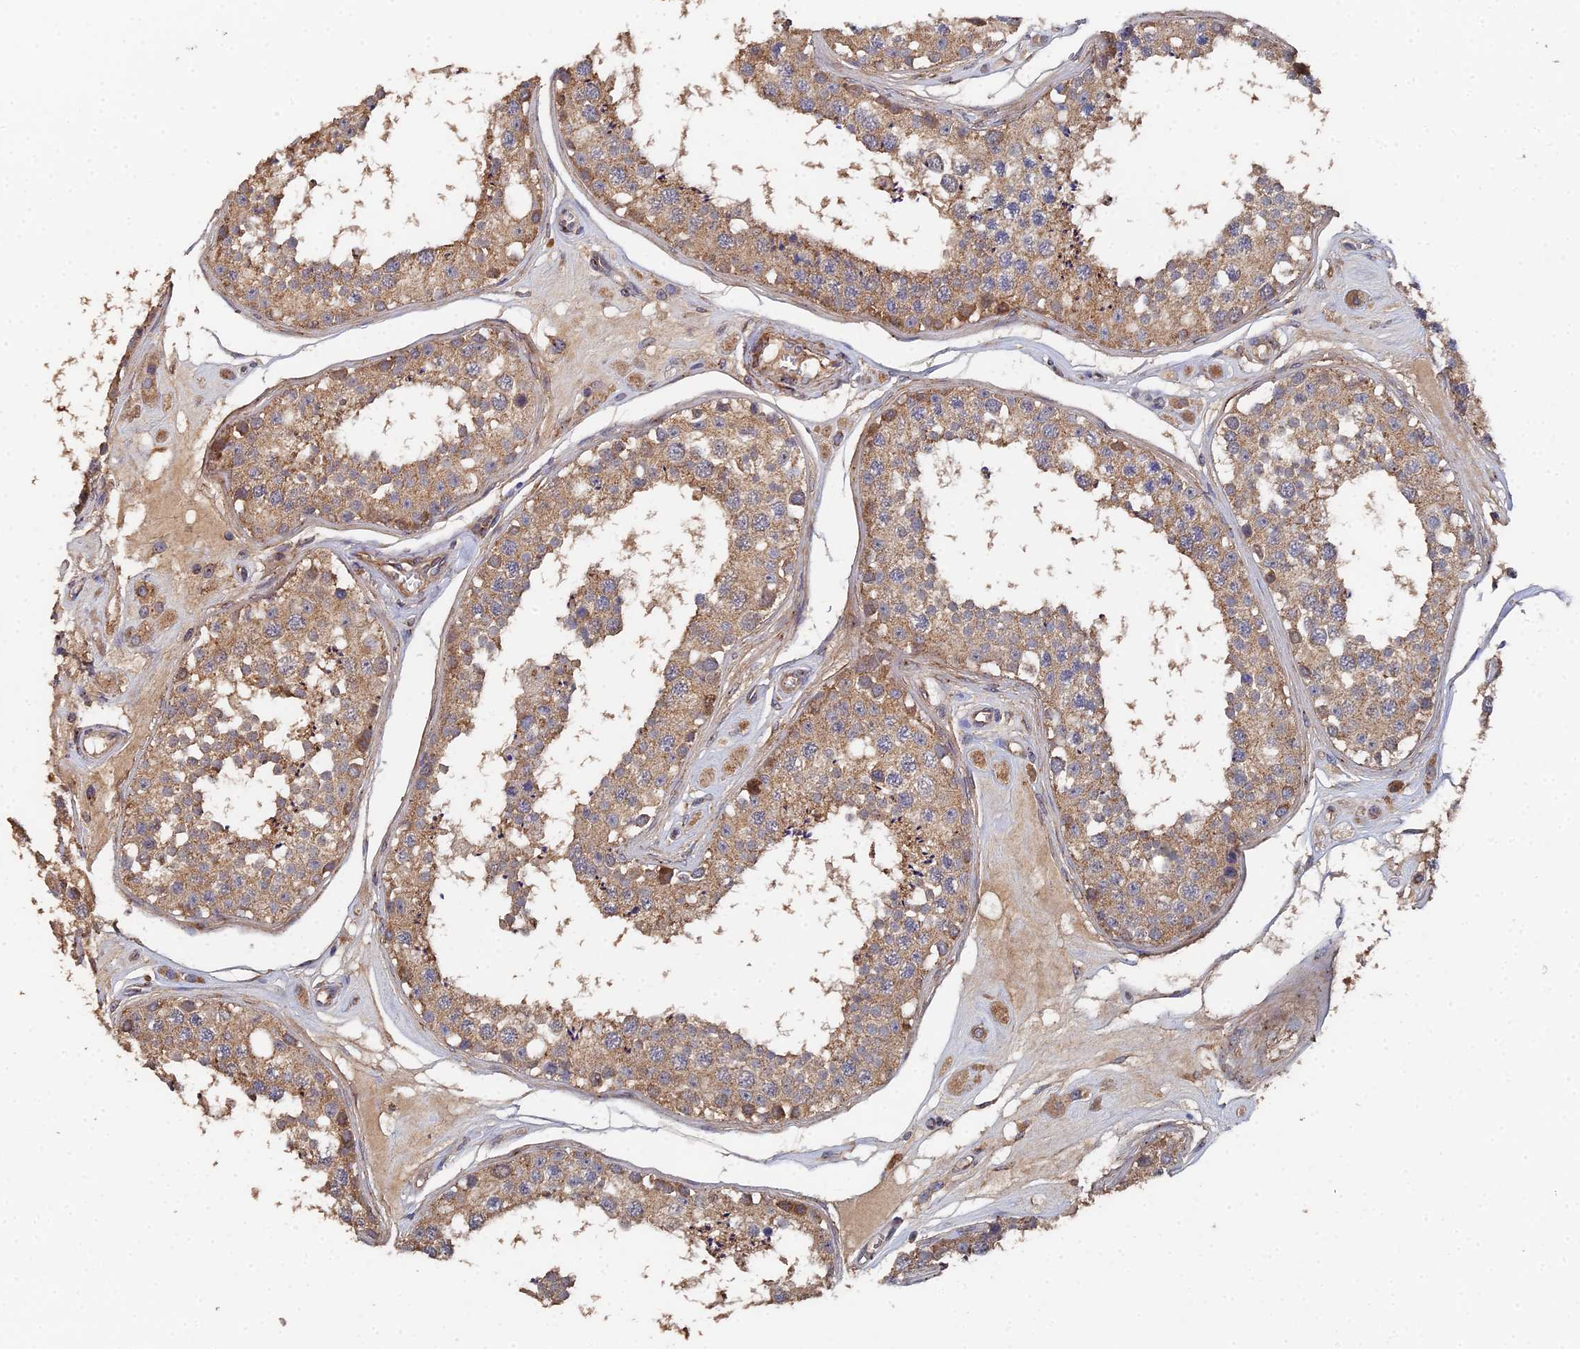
{"staining": {"intensity": "moderate", "quantity": ">75%", "location": "cytoplasmic/membranous"}, "tissue": "testis", "cell_type": "Cells in seminiferous ducts", "image_type": "normal", "snomed": [{"axis": "morphology", "description": "Normal tissue, NOS"}, {"axis": "topography", "description": "Testis"}], "caption": "This is an image of IHC staining of normal testis, which shows moderate staining in the cytoplasmic/membranous of cells in seminiferous ducts.", "gene": "SPANXN4", "patient": {"sex": "male", "age": 25}}